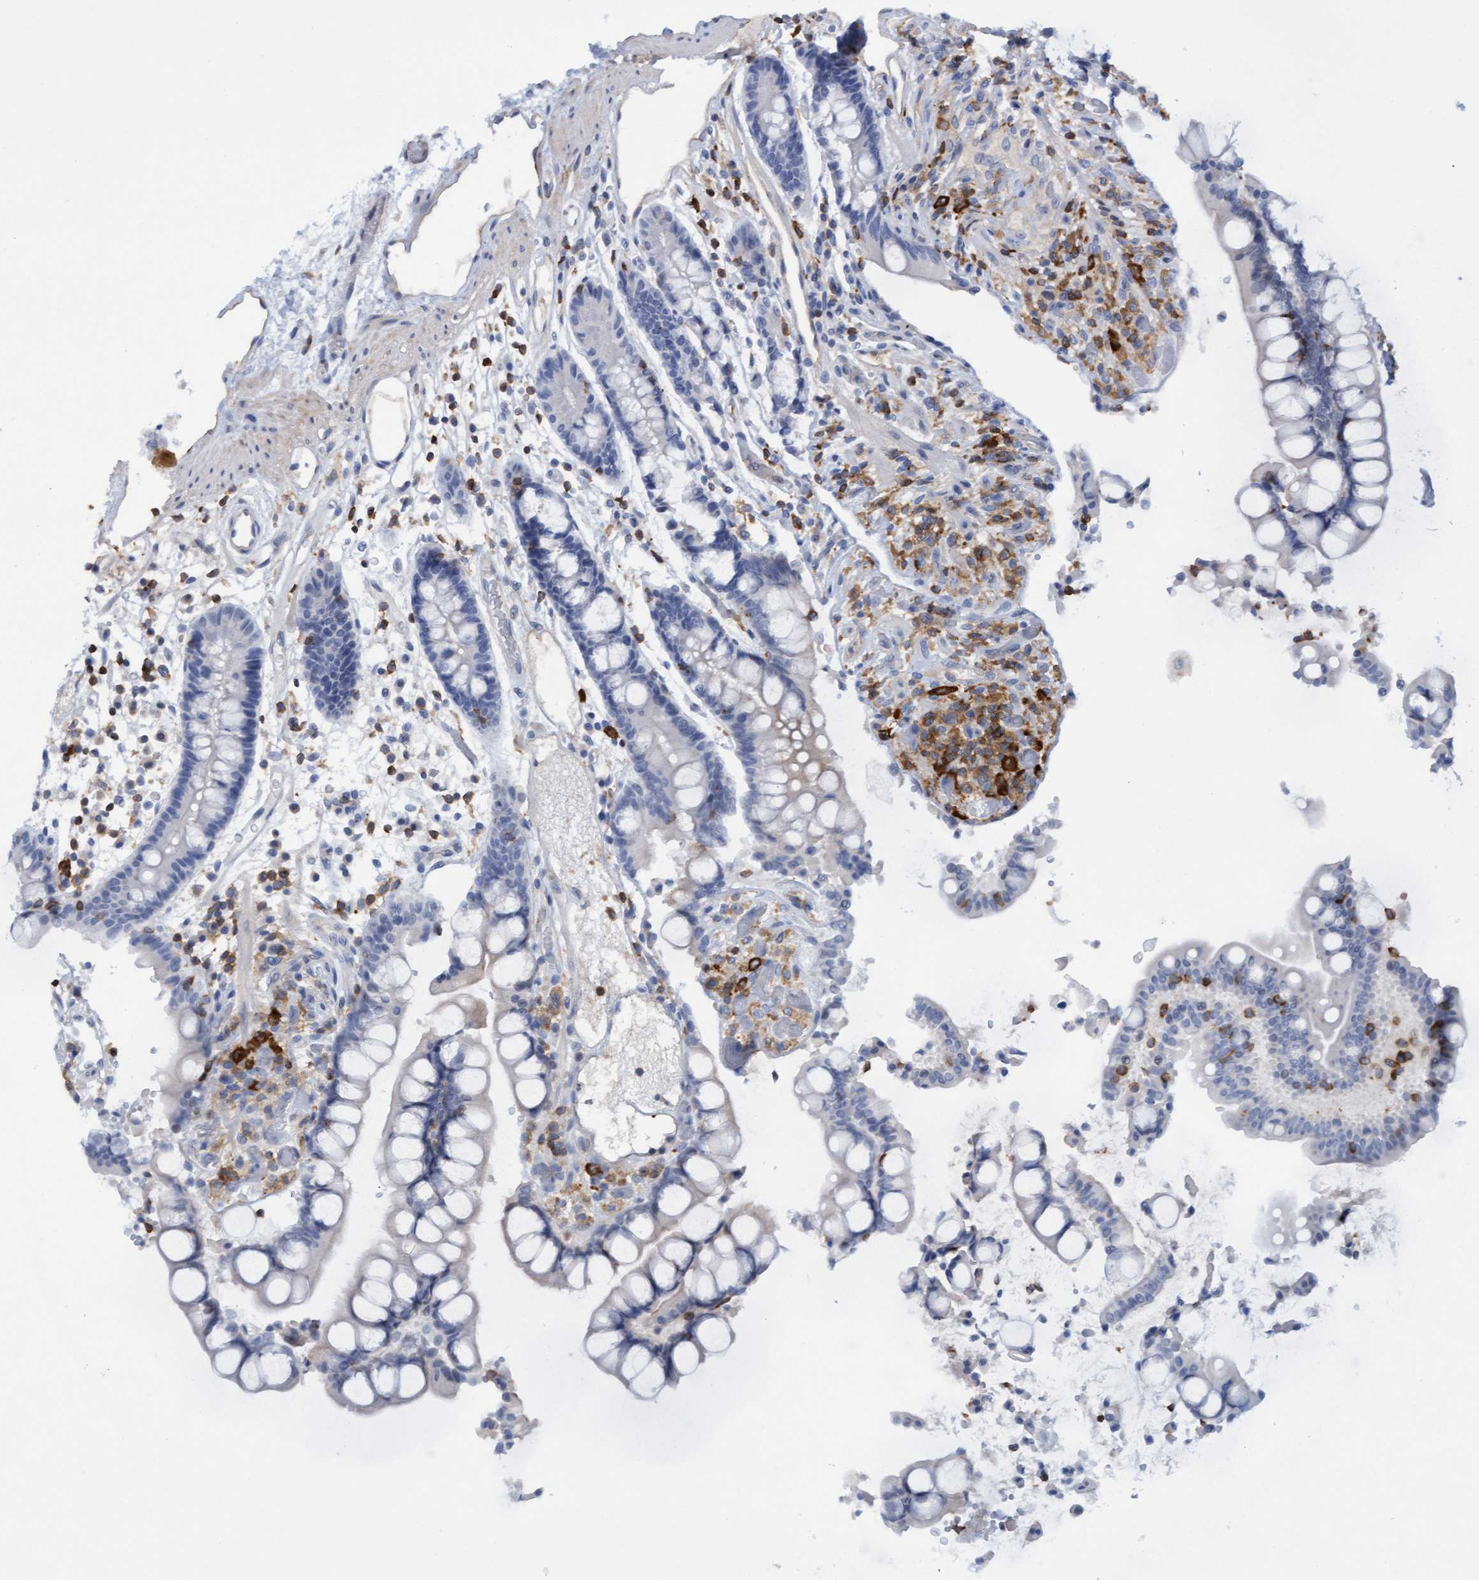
{"staining": {"intensity": "negative", "quantity": "none", "location": "none"}, "tissue": "colon", "cell_type": "Endothelial cells", "image_type": "normal", "snomed": [{"axis": "morphology", "description": "Normal tissue, NOS"}, {"axis": "topography", "description": "Colon"}], "caption": "A high-resolution photomicrograph shows immunohistochemistry (IHC) staining of normal colon, which displays no significant positivity in endothelial cells.", "gene": "FNBP1", "patient": {"sex": "male", "age": 73}}